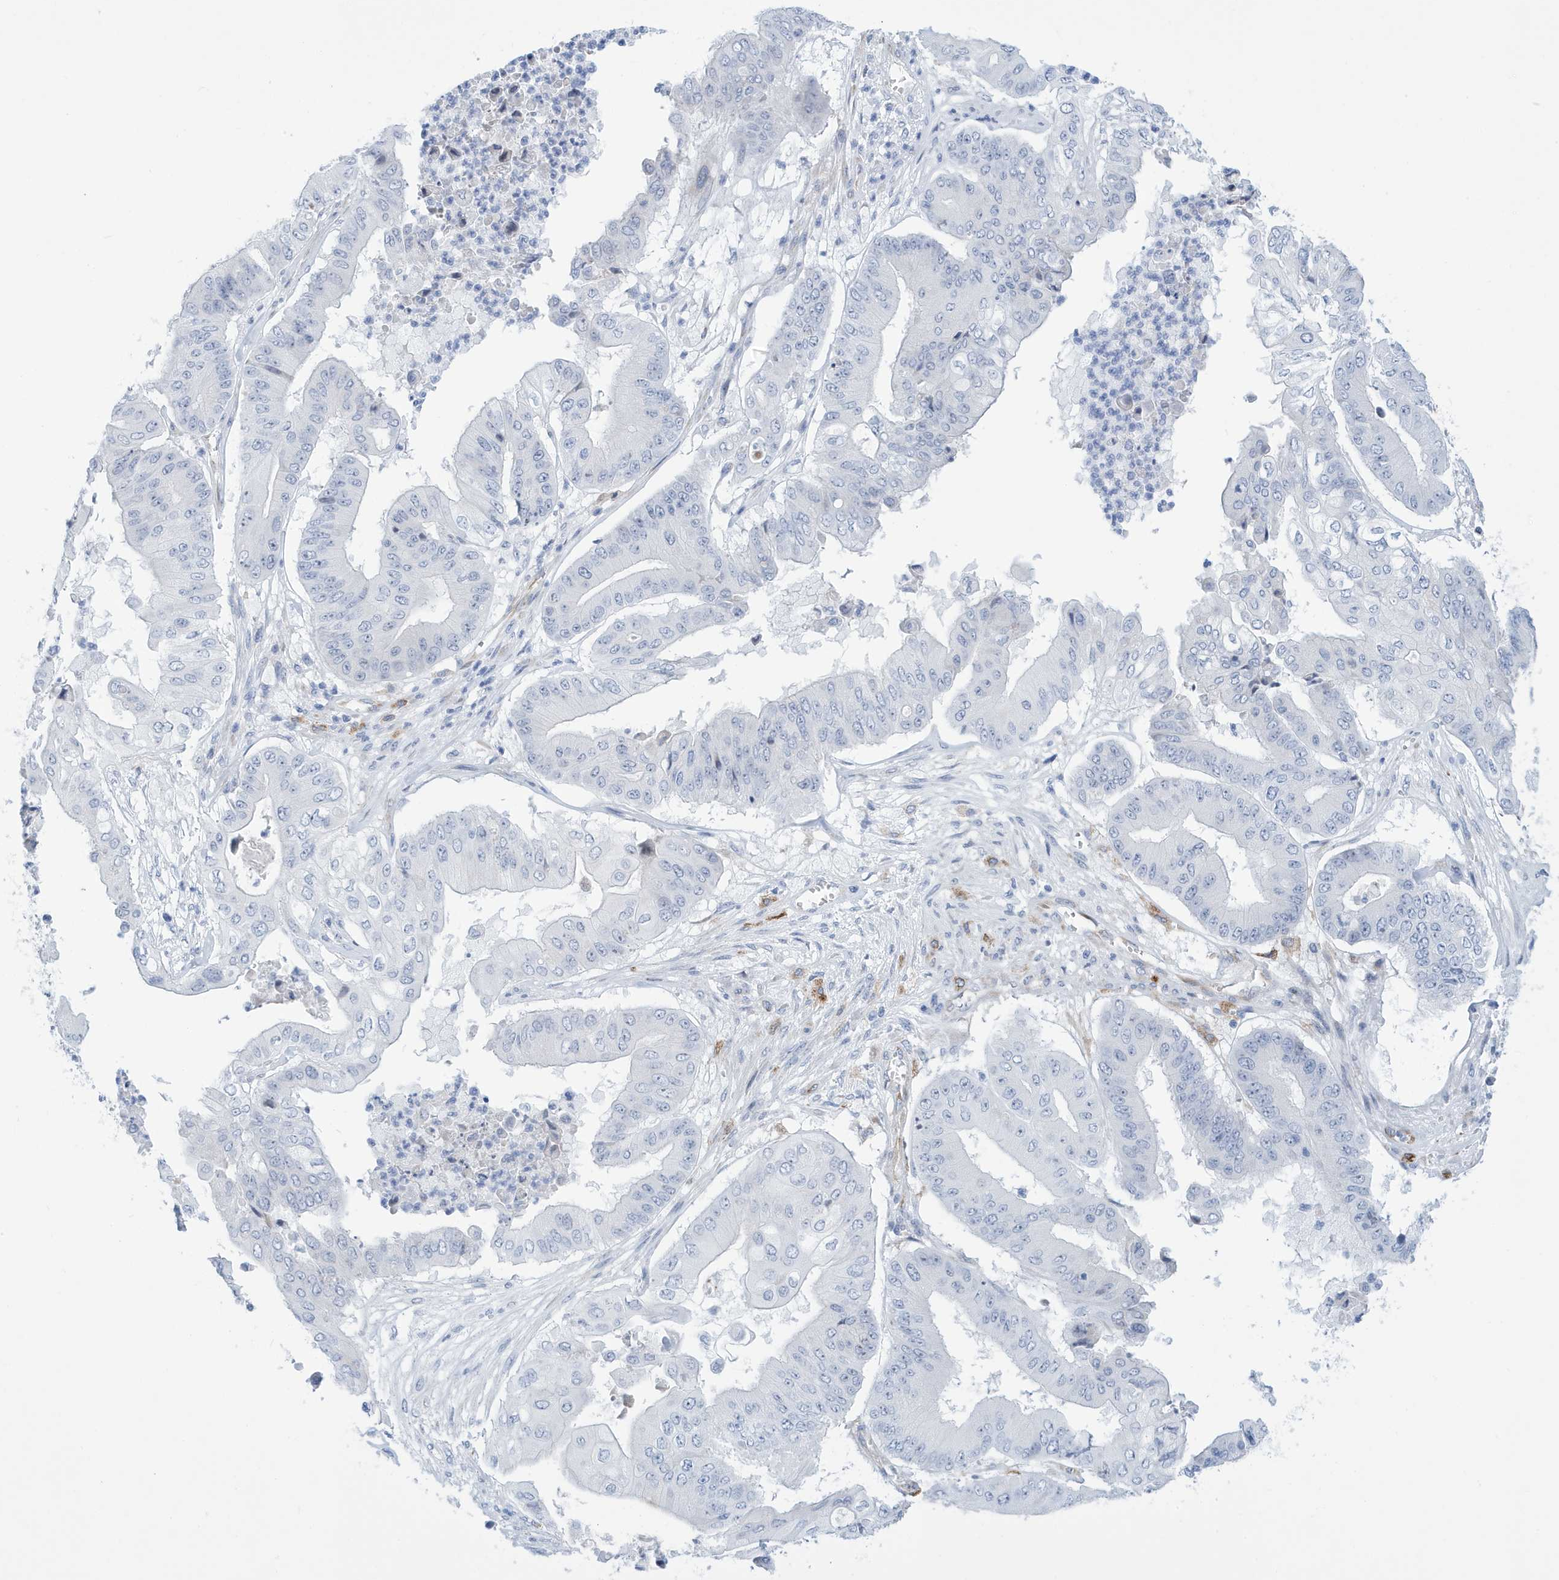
{"staining": {"intensity": "negative", "quantity": "none", "location": "none"}, "tissue": "pancreatic cancer", "cell_type": "Tumor cells", "image_type": "cancer", "snomed": [{"axis": "morphology", "description": "Adenocarcinoma, NOS"}, {"axis": "topography", "description": "Pancreas"}], "caption": "Pancreatic cancer (adenocarcinoma) was stained to show a protein in brown. There is no significant staining in tumor cells.", "gene": "SEMA3F", "patient": {"sex": "female", "age": 77}}